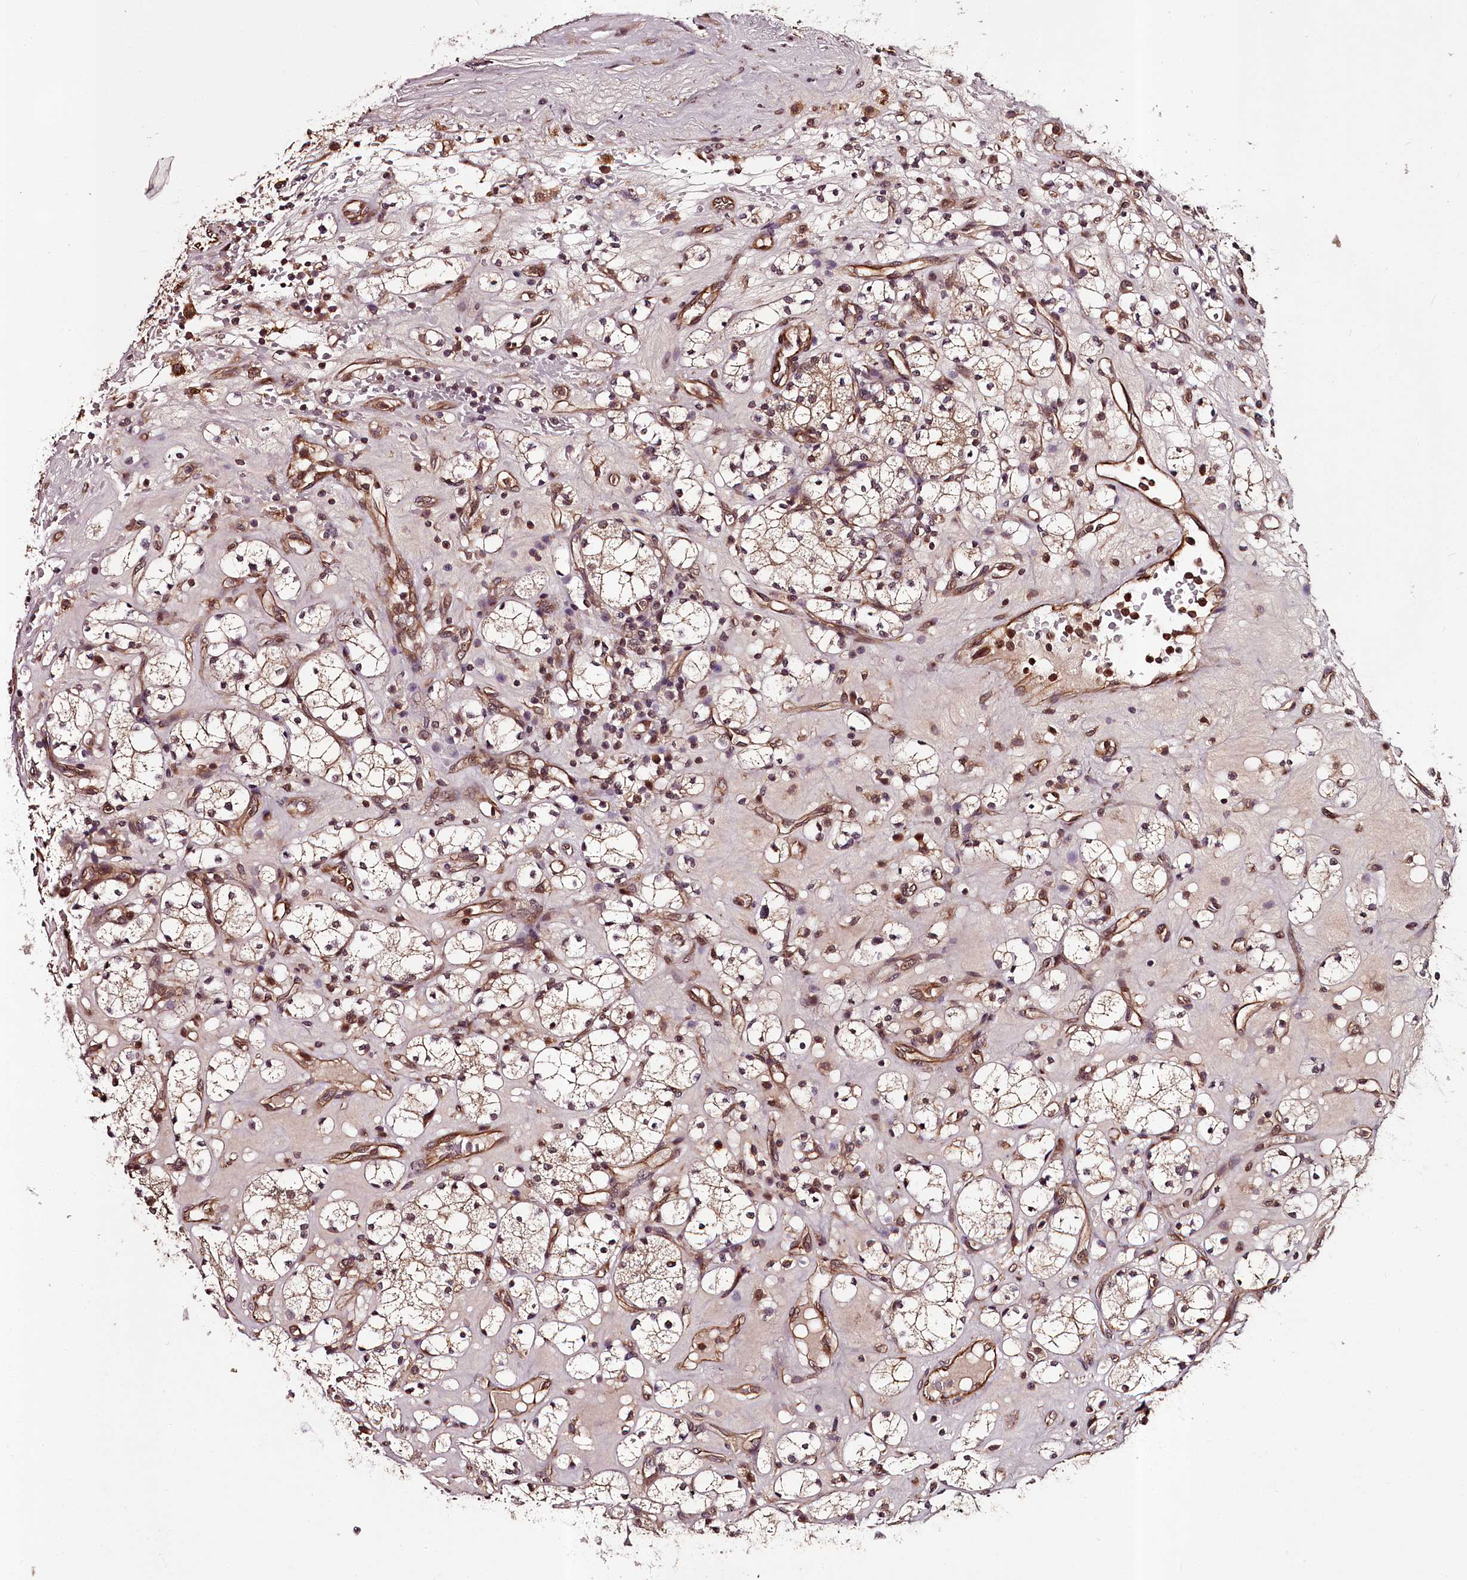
{"staining": {"intensity": "moderate", "quantity": "<25%", "location": "nuclear"}, "tissue": "renal cancer", "cell_type": "Tumor cells", "image_type": "cancer", "snomed": [{"axis": "morphology", "description": "Adenocarcinoma, NOS"}, {"axis": "topography", "description": "Kidney"}], "caption": "Protein expression analysis of adenocarcinoma (renal) exhibits moderate nuclear staining in about <25% of tumor cells.", "gene": "MAML3", "patient": {"sex": "male", "age": 77}}